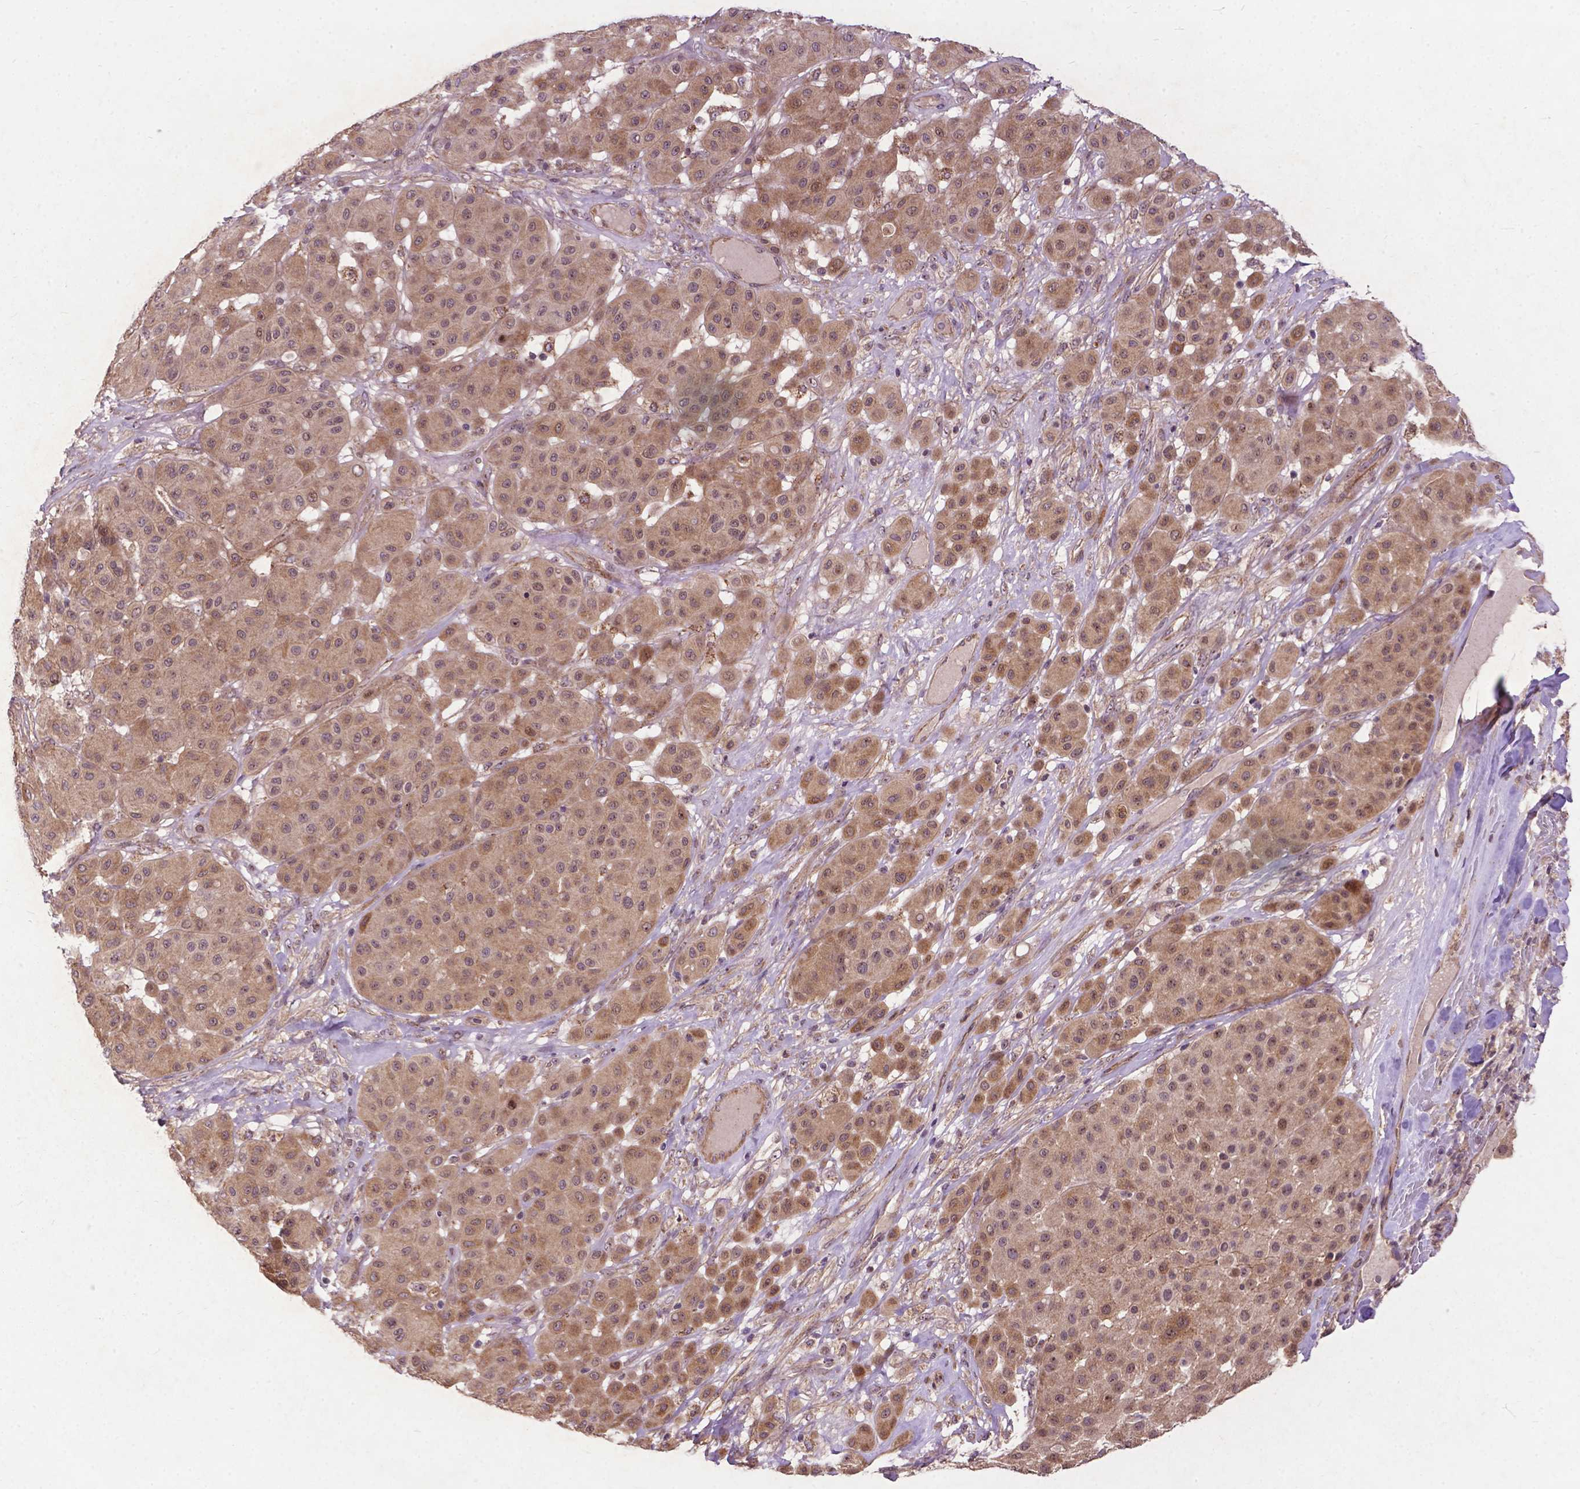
{"staining": {"intensity": "moderate", "quantity": ">75%", "location": "cytoplasmic/membranous"}, "tissue": "melanoma", "cell_type": "Tumor cells", "image_type": "cancer", "snomed": [{"axis": "morphology", "description": "Malignant melanoma, Metastatic site"}, {"axis": "topography", "description": "Smooth muscle"}], "caption": "Human melanoma stained with a protein marker shows moderate staining in tumor cells.", "gene": "PARP3", "patient": {"sex": "male", "age": 41}}